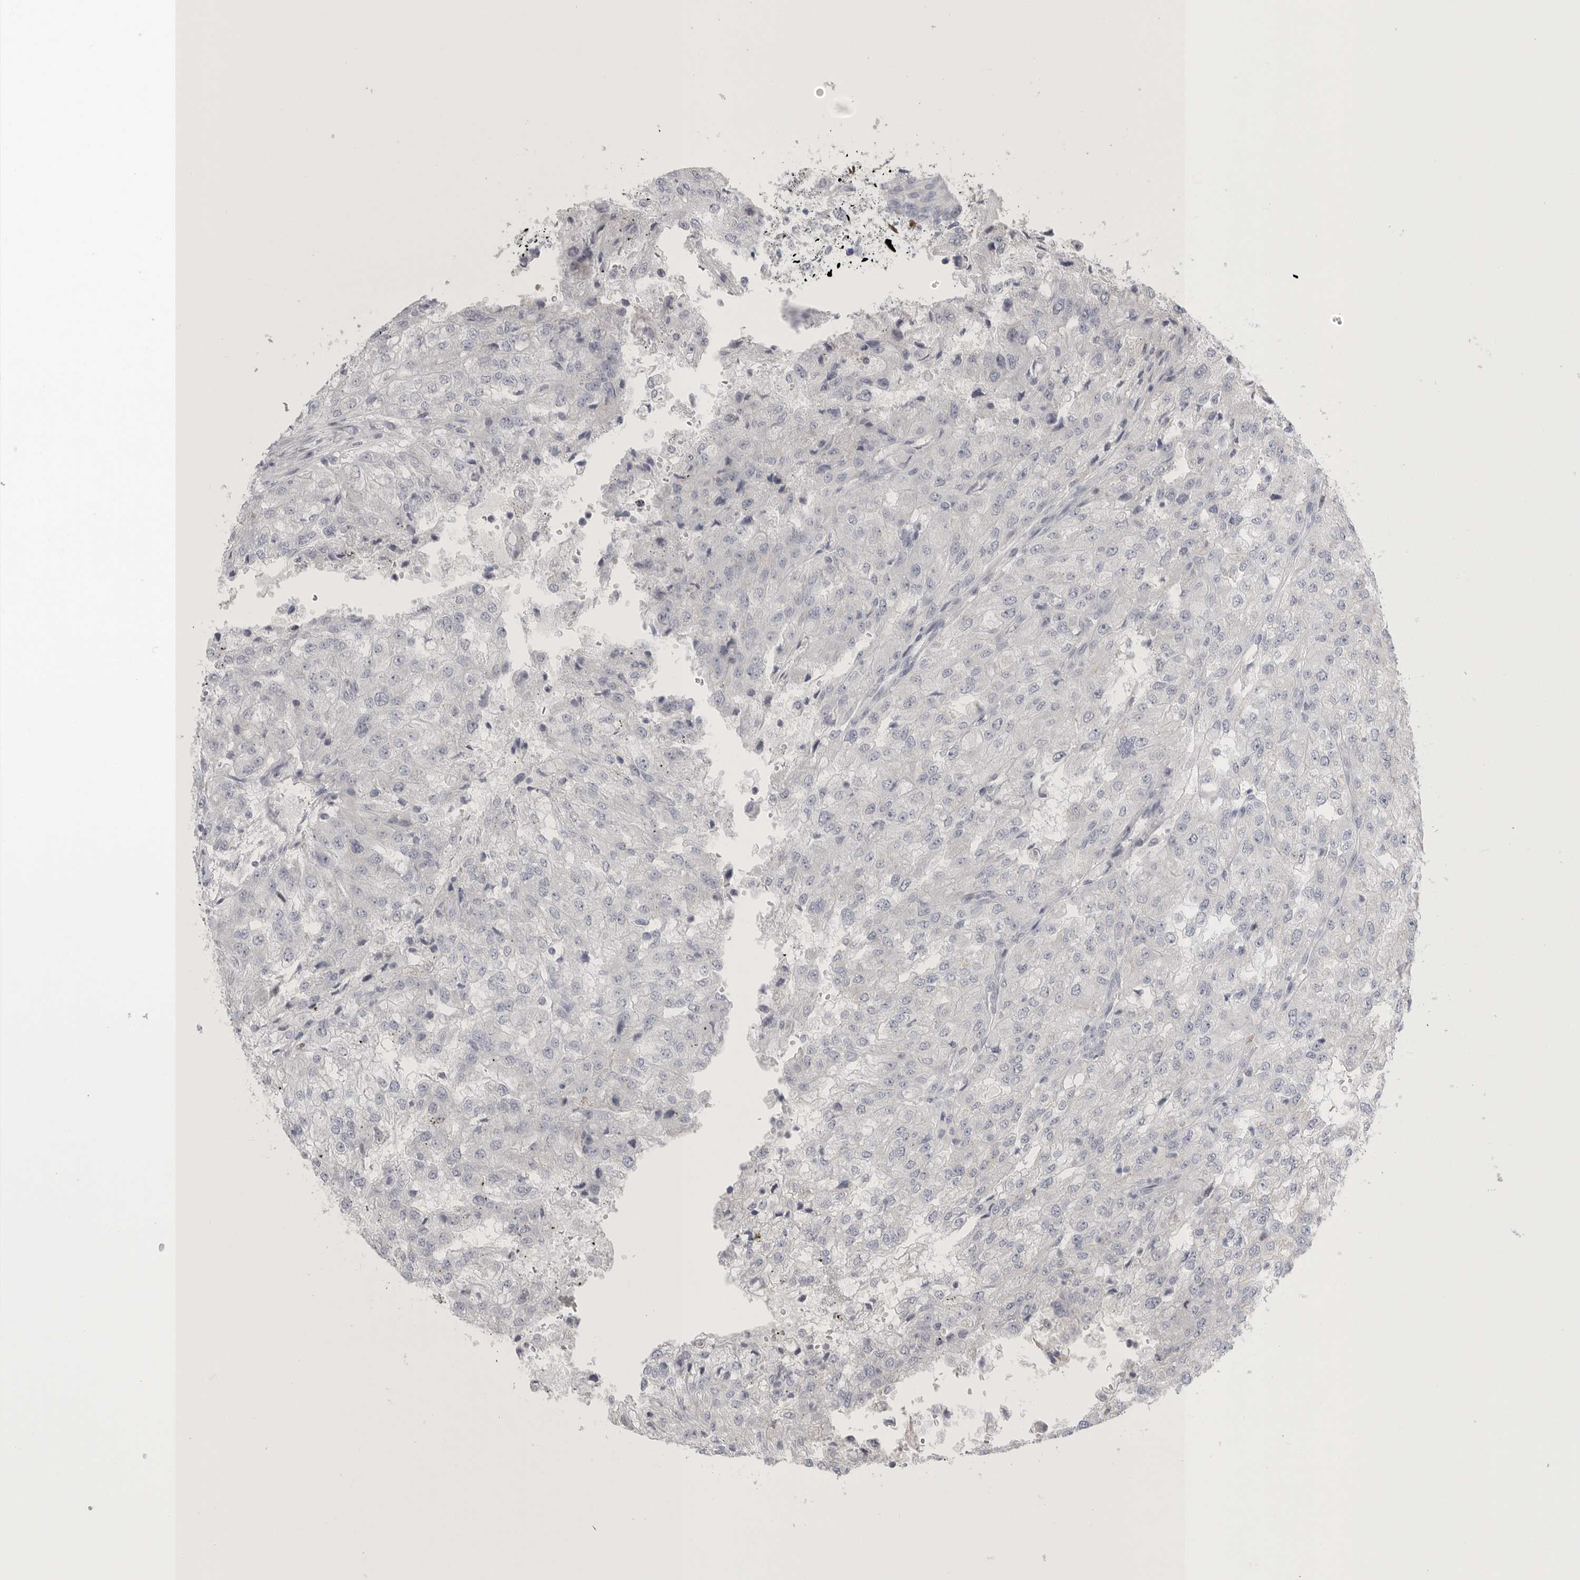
{"staining": {"intensity": "negative", "quantity": "none", "location": "none"}, "tissue": "renal cancer", "cell_type": "Tumor cells", "image_type": "cancer", "snomed": [{"axis": "morphology", "description": "Adenocarcinoma, NOS"}, {"axis": "topography", "description": "Kidney"}], "caption": "Micrograph shows no protein staining in tumor cells of renal cancer (adenocarcinoma) tissue.", "gene": "TIMP1", "patient": {"sex": "female", "age": 54}}